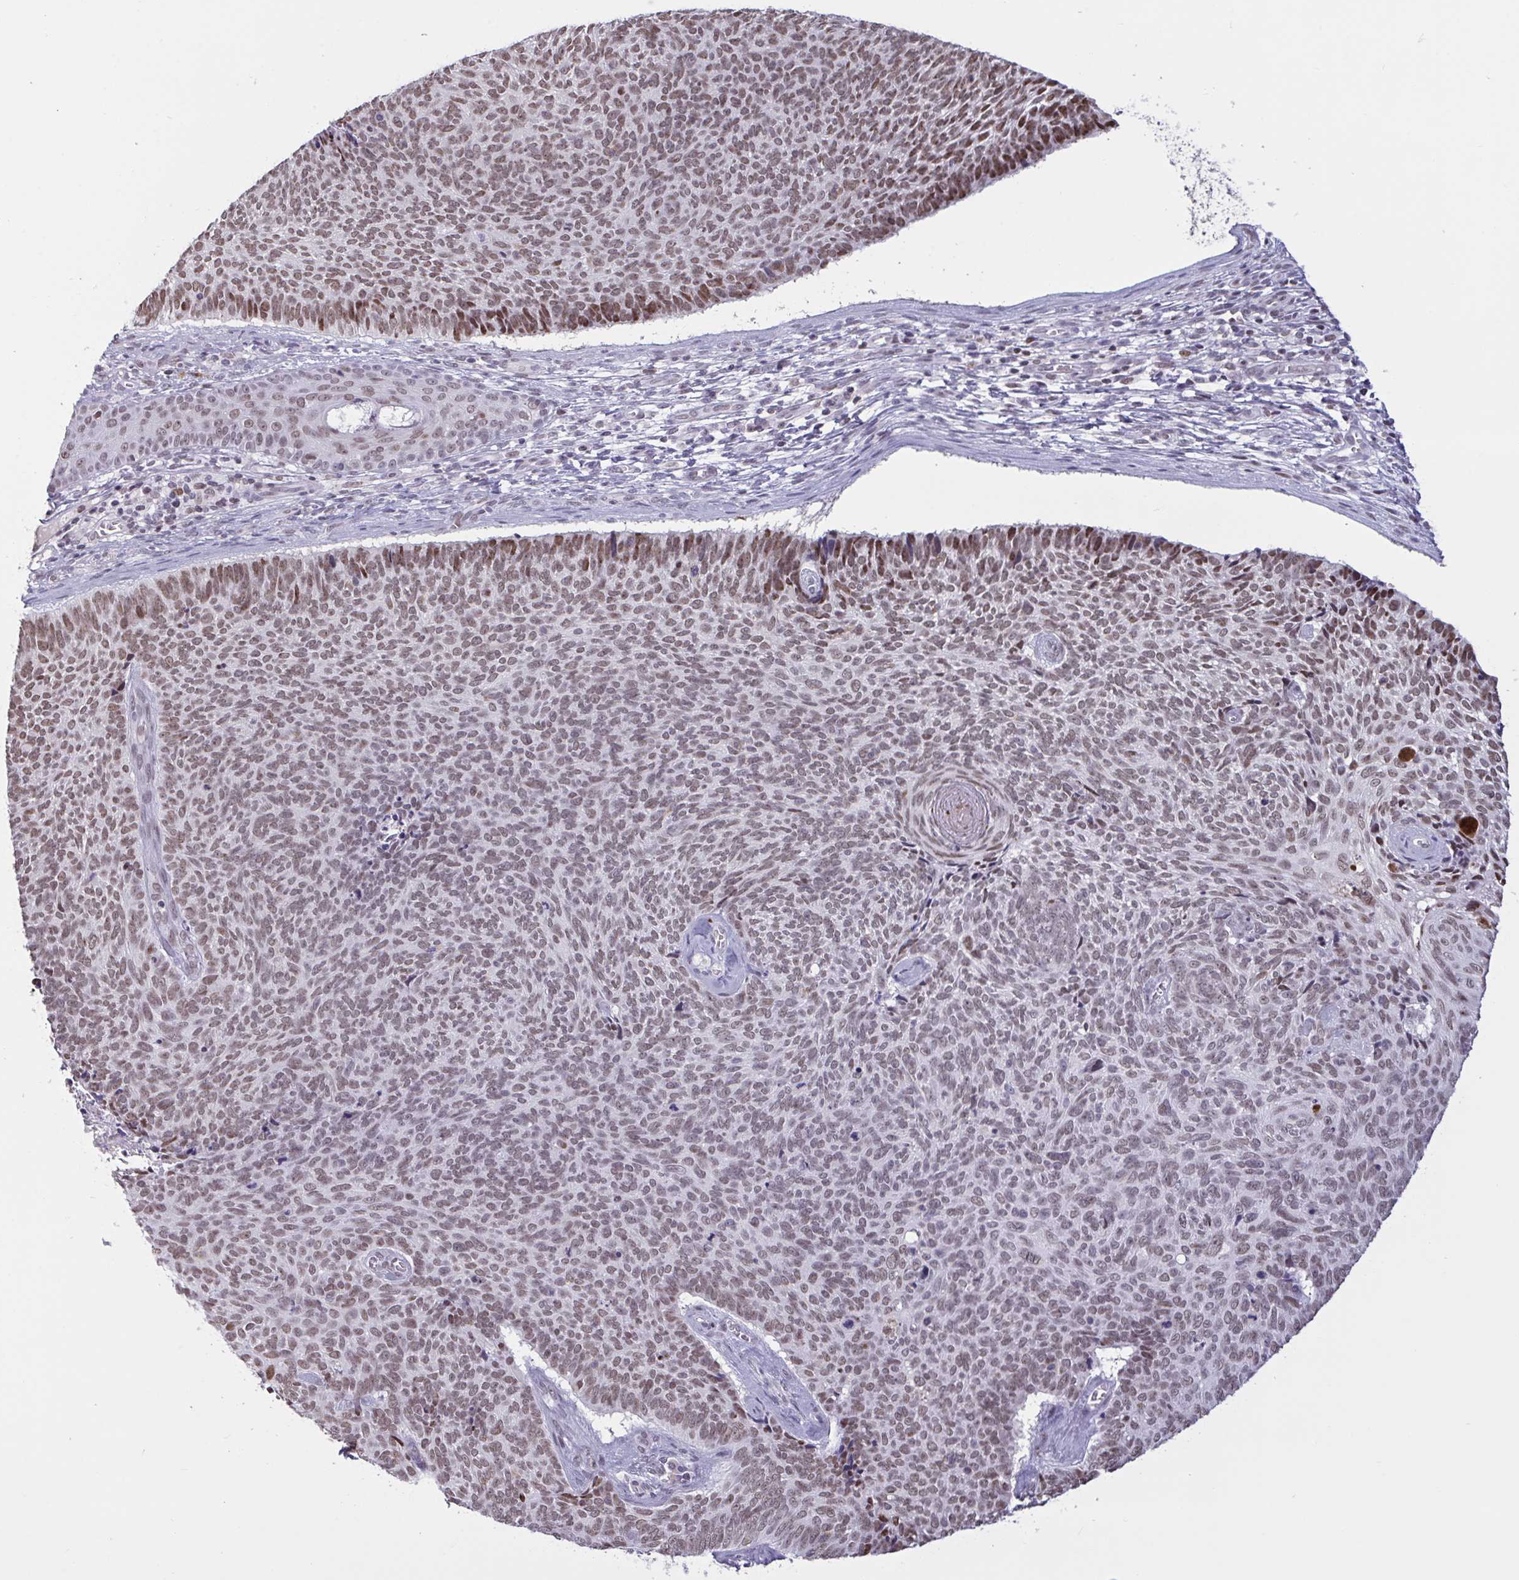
{"staining": {"intensity": "moderate", "quantity": ">75%", "location": "nuclear"}, "tissue": "skin cancer", "cell_type": "Tumor cells", "image_type": "cancer", "snomed": [{"axis": "morphology", "description": "Basal cell carcinoma"}, {"axis": "topography", "description": "Skin"}], "caption": "A high-resolution image shows immunohistochemistry staining of skin cancer, which shows moderate nuclear positivity in approximately >75% of tumor cells. (IHC, brightfield microscopy, high magnification).", "gene": "CBFA2T2", "patient": {"sex": "female", "age": 80}}